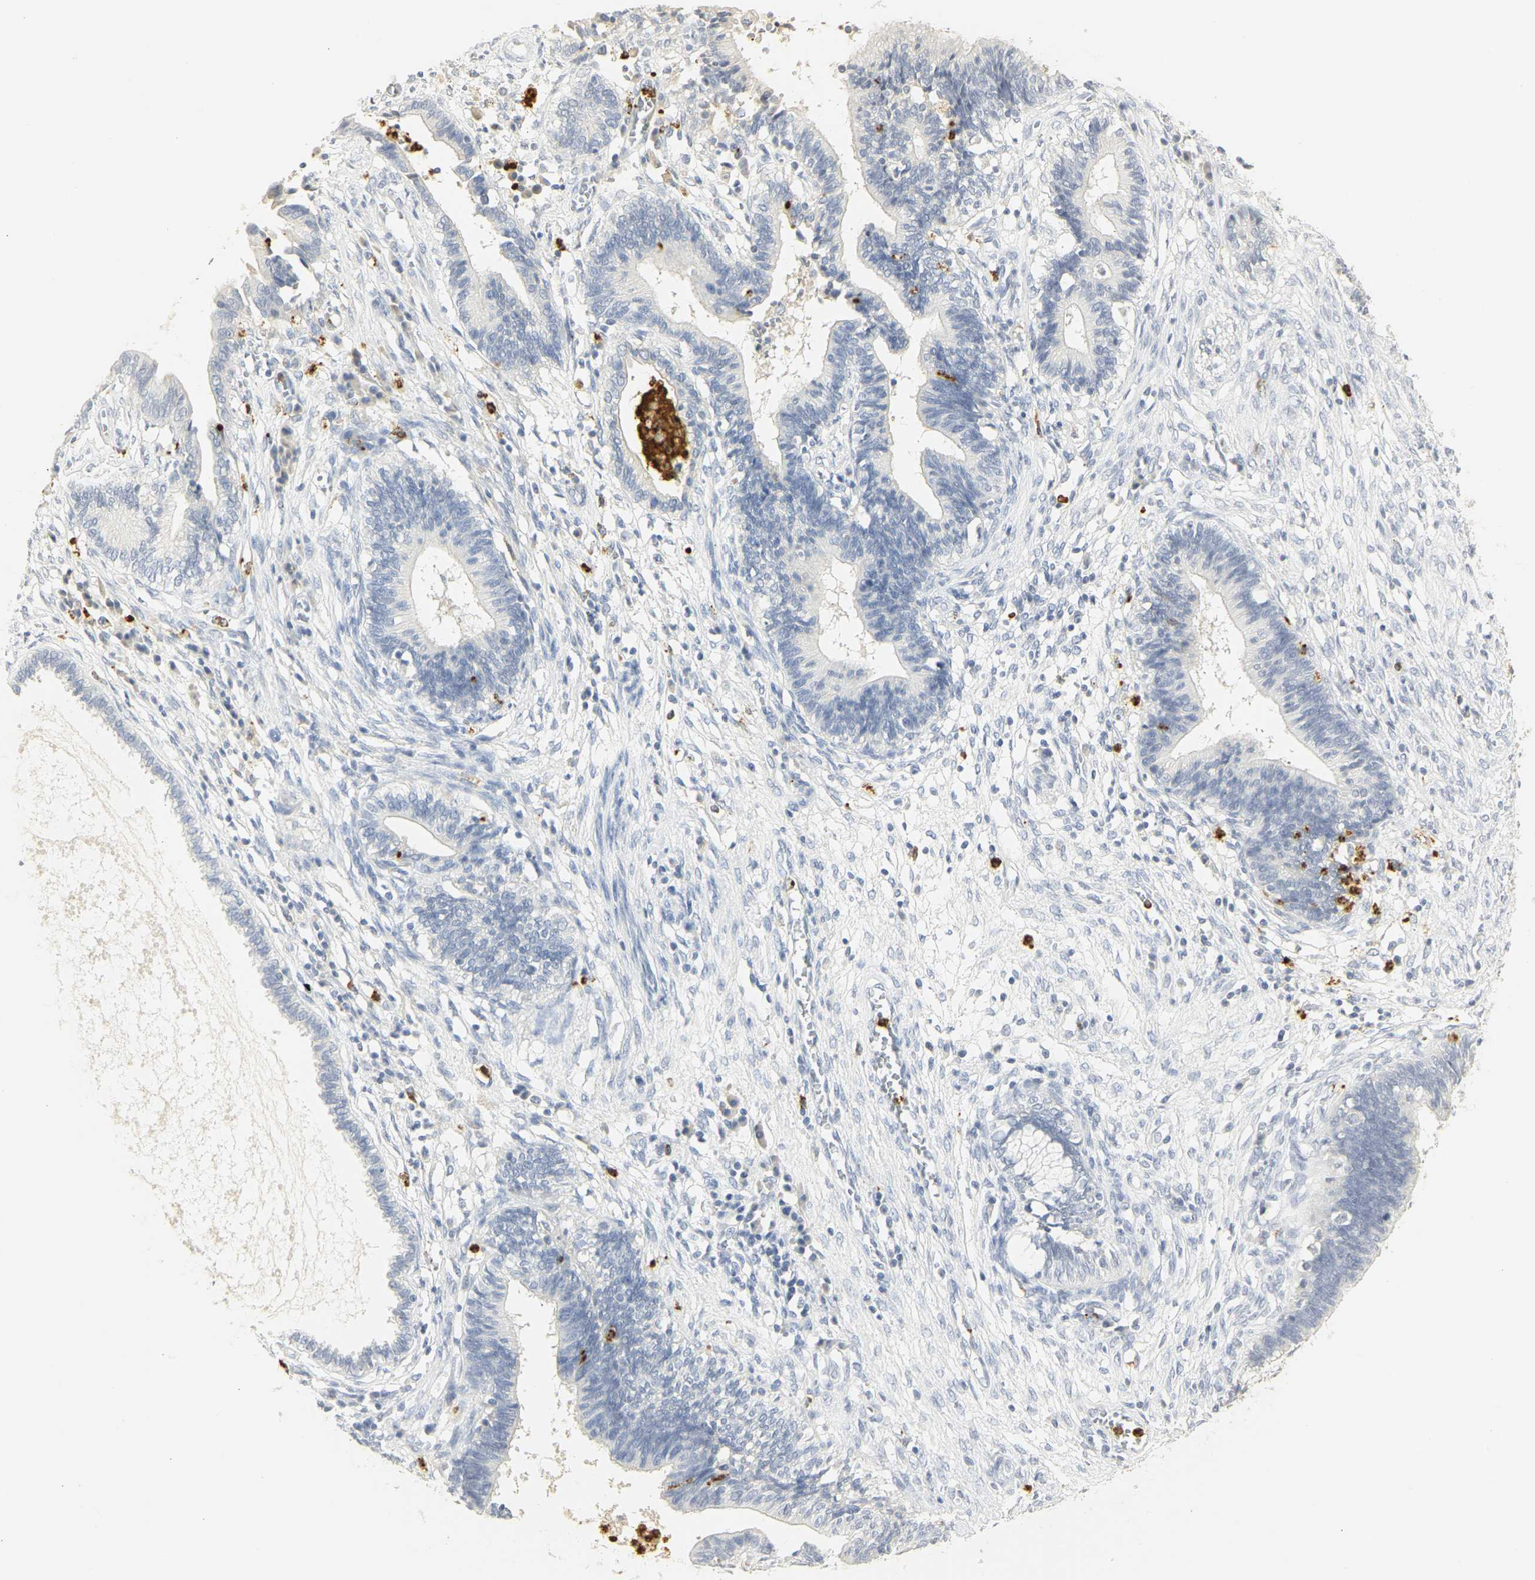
{"staining": {"intensity": "negative", "quantity": "none", "location": "none"}, "tissue": "cervical cancer", "cell_type": "Tumor cells", "image_type": "cancer", "snomed": [{"axis": "morphology", "description": "Adenocarcinoma, NOS"}, {"axis": "topography", "description": "Cervix"}], "caption": "An image of human adenocarcinoma (cervical) is negative for staining in tumor cells. (DAB immunohistochemistry (IHC) with hematoxylin counter stain).", "gene": "MPO", "patient": {"sex": "female", "age": 44}}